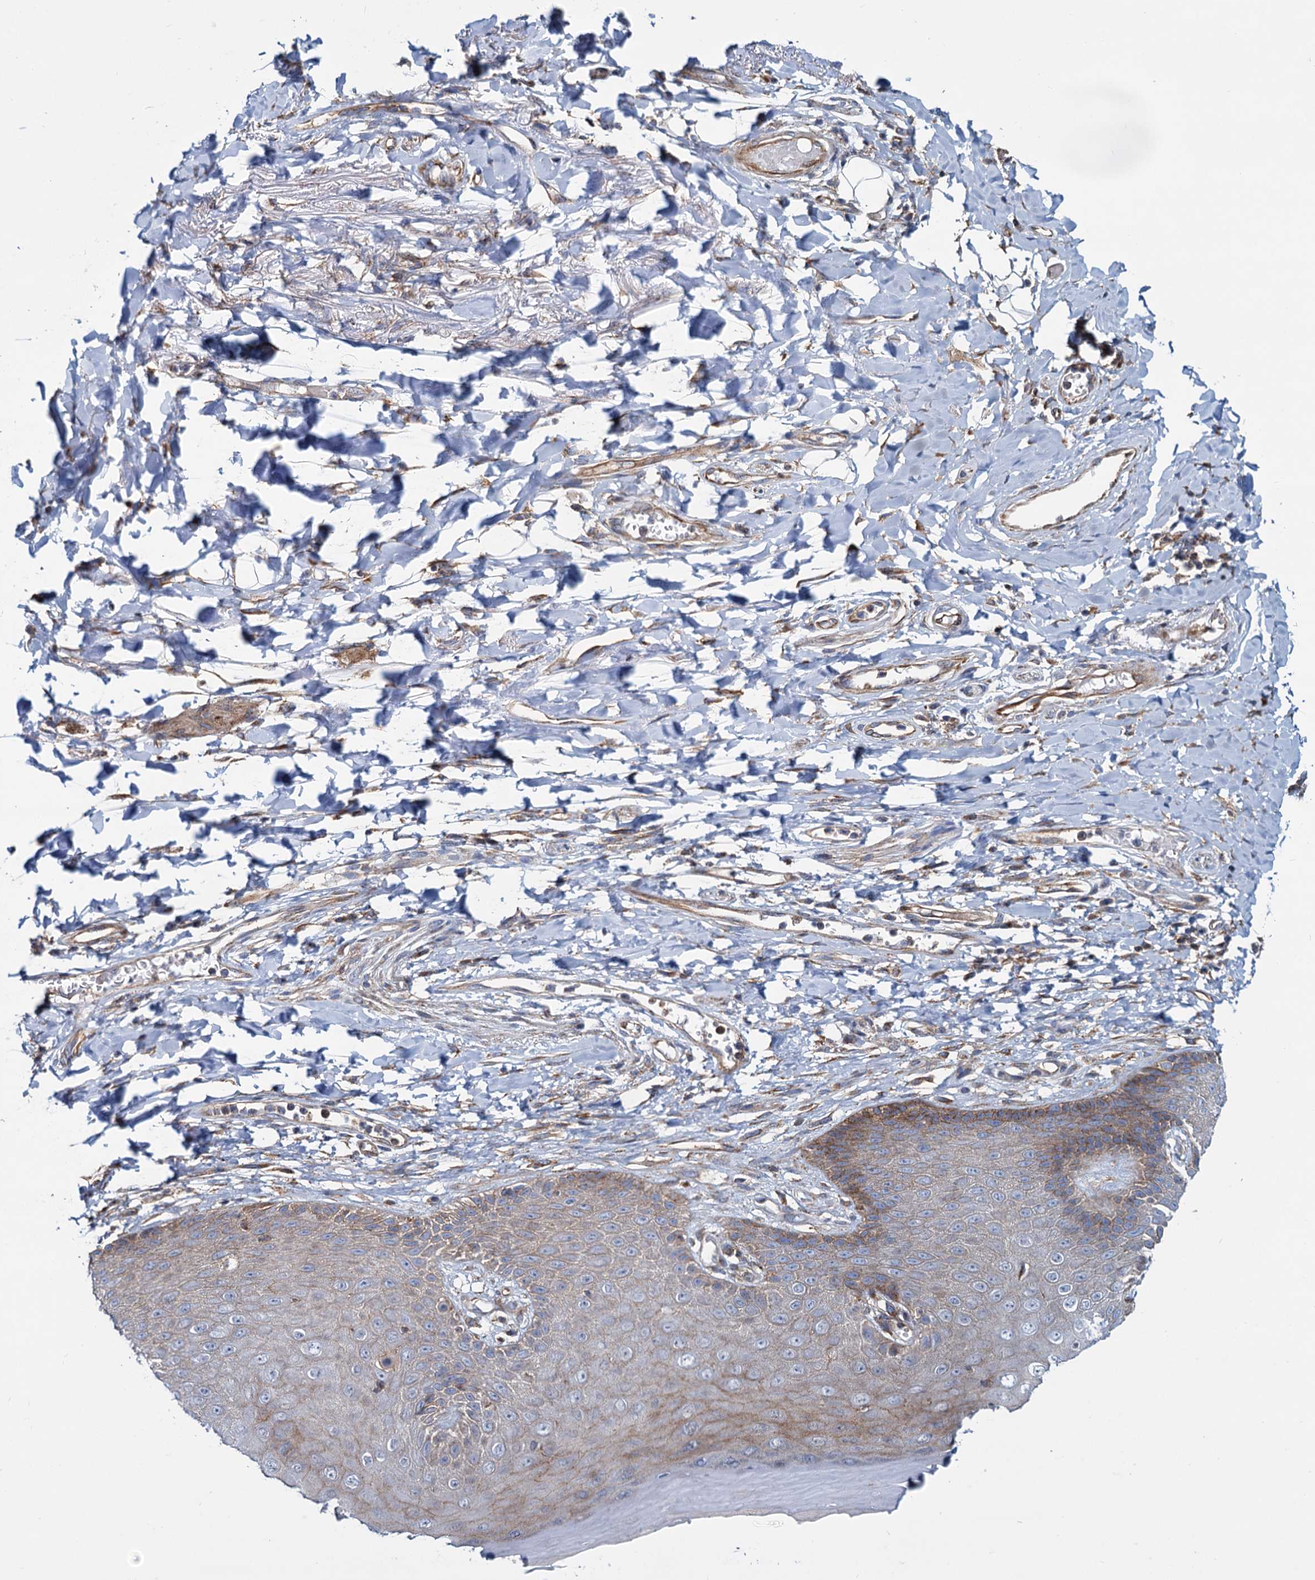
{"staining": {"intensity": "moderate", "quantity": "25%-75%", "location": "cytoplasmic/membranous"}, "tissue": "skin", "cell_type": "Epidermal cells", "image_type": "normal", "snomed": [{"axis": "morphology", "description": "Normal tissue, NOS"}, {"axis": "topography", "description": "Anal"}], "caption": "This is a micrograph of IHC staining of unremarkable skin, which shows moderate staining in the cytoplasmic/membranous of epidermal cells.", "gene": "PSEN1", "patient": {"sex": "male", "age": 78}}